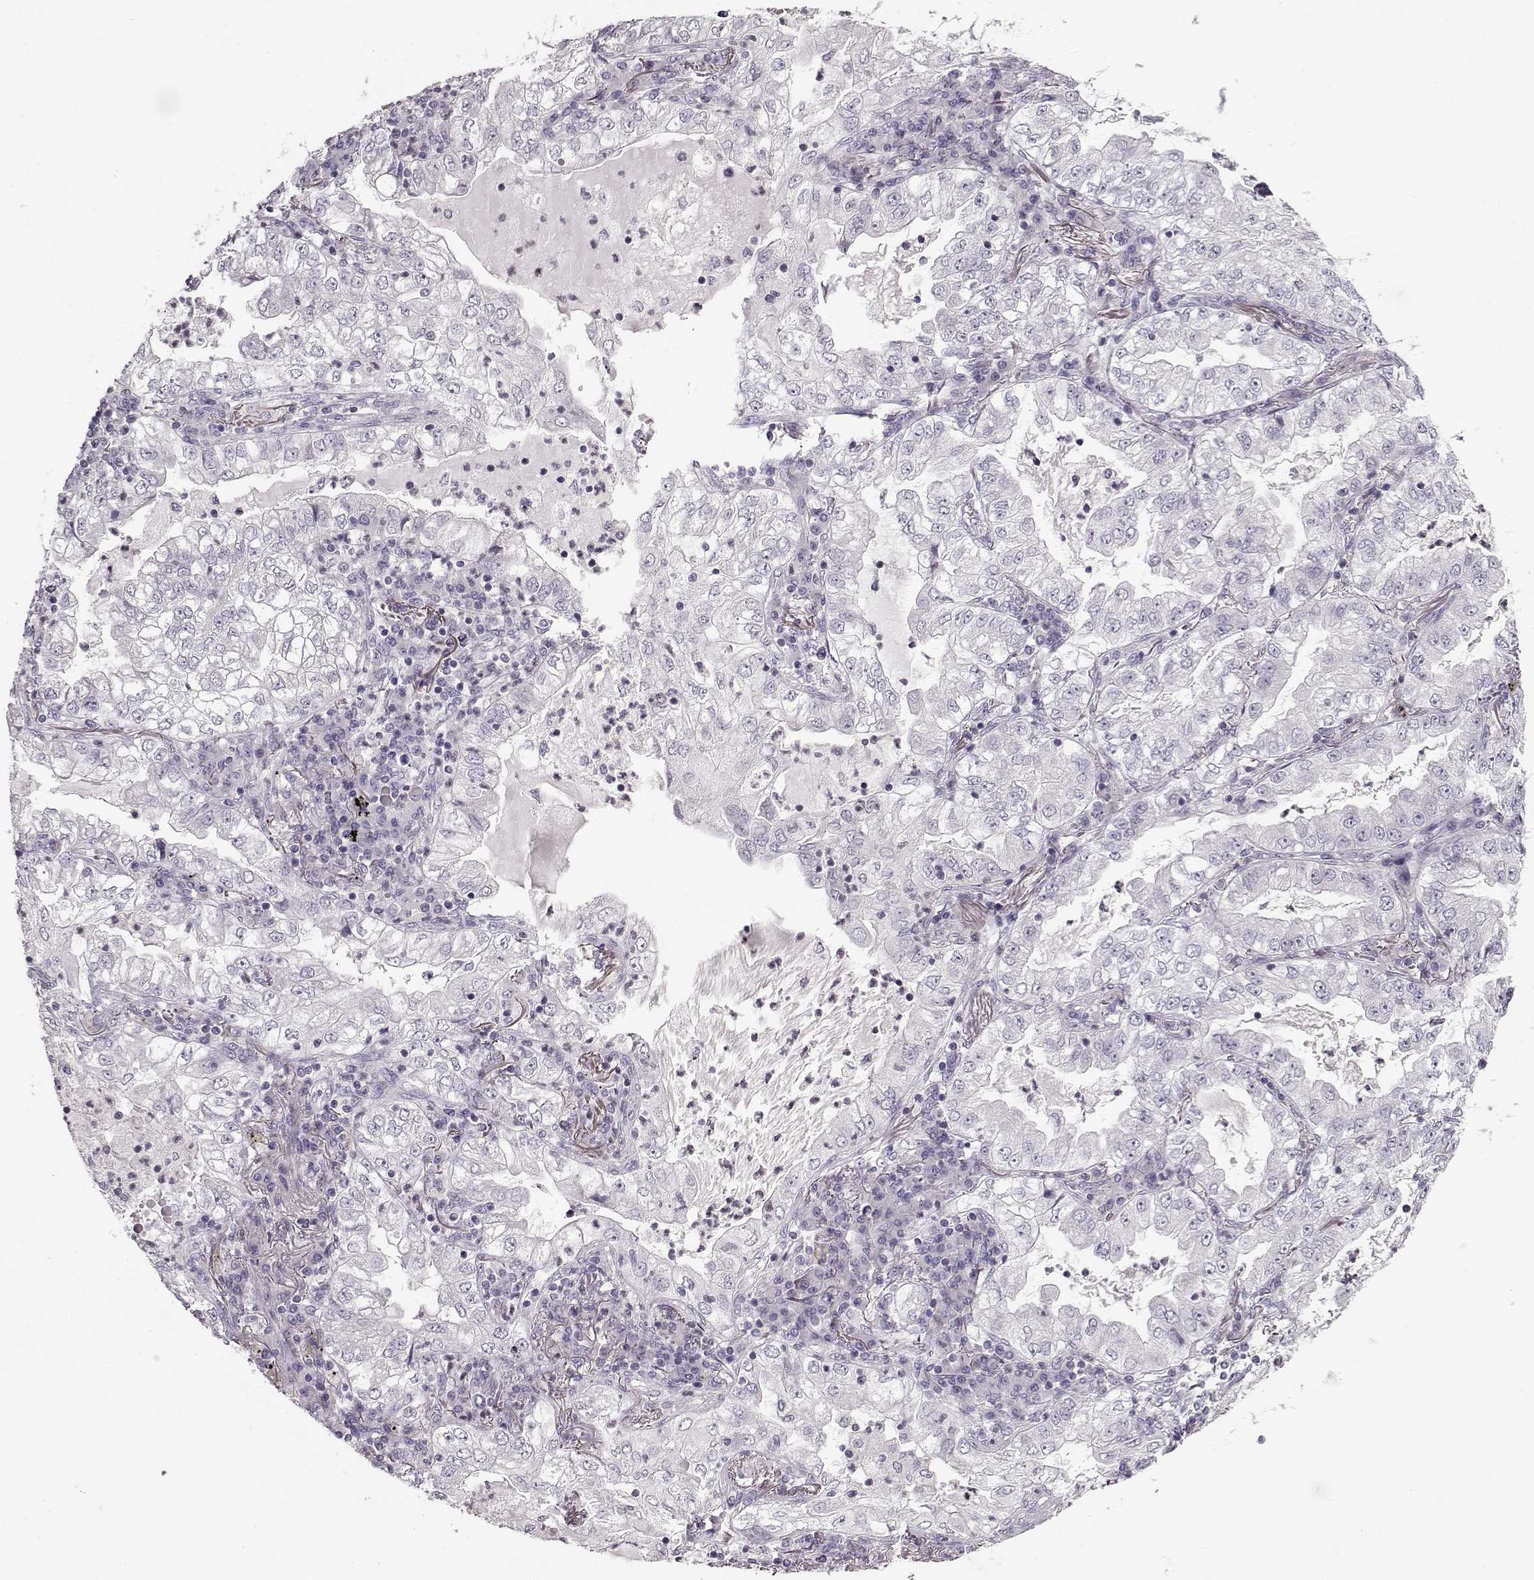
{"staining": {"intensity": "negative", "quantity": "none", "location": "none"}, "tissue": "lung cancer", "cell_type": "Tumor cells", "image_type": "cancer", "snomed": [{"axis": "morphology", "description": "Adenocarcinoma, NOS"}, {"axis": "topography", "description": "Lung"}], "caption": "A high-resolution histopathology image shows immunohistochemistry staining of lung cancer (adenocarcinoma), which demonstrates no significant expression in tumor cells.", "gene": "RP1L1", "patient": {"sex": "female", "age": 73}}